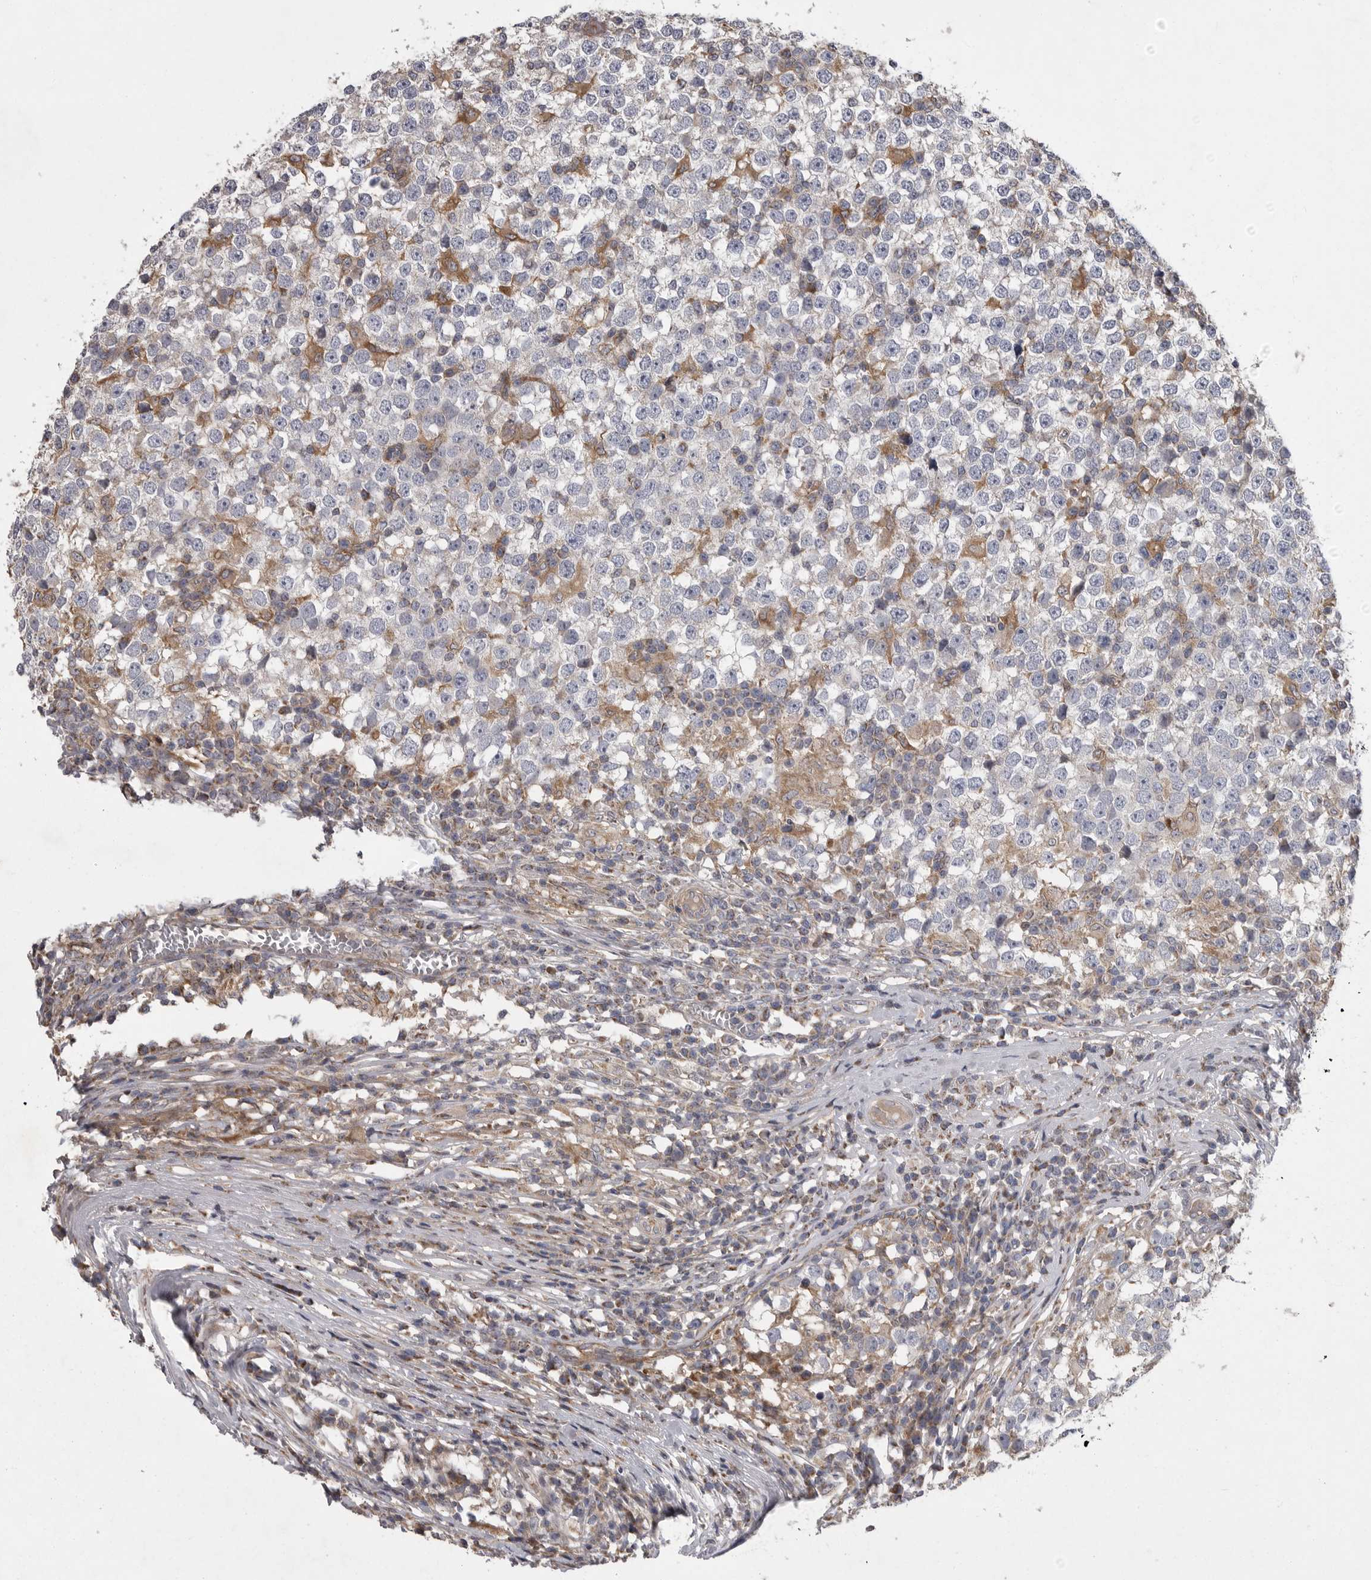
{"staining": {"intensity": "negative", "quantity": "none", "location": "none"}, "tissue": "testis cancer", "cell_type": "Tumor cells", "image_type": "cancer", "snomed": [{"axis": "morphology", "description": "Seminoma, NOS"}, {"axis": "topography", "description": "Testis"}], "caption": "Immunohistochemistry histopathology image of neoplastic tissue: testis cancer stained with DAB reveals no significant protein expression in tumor cells. (DAB (3,3'-diaminobenzidine) immunohistochemistry, high magnification).", "gene": "CRP", "patient": {"sex": "male", "age": 65}}